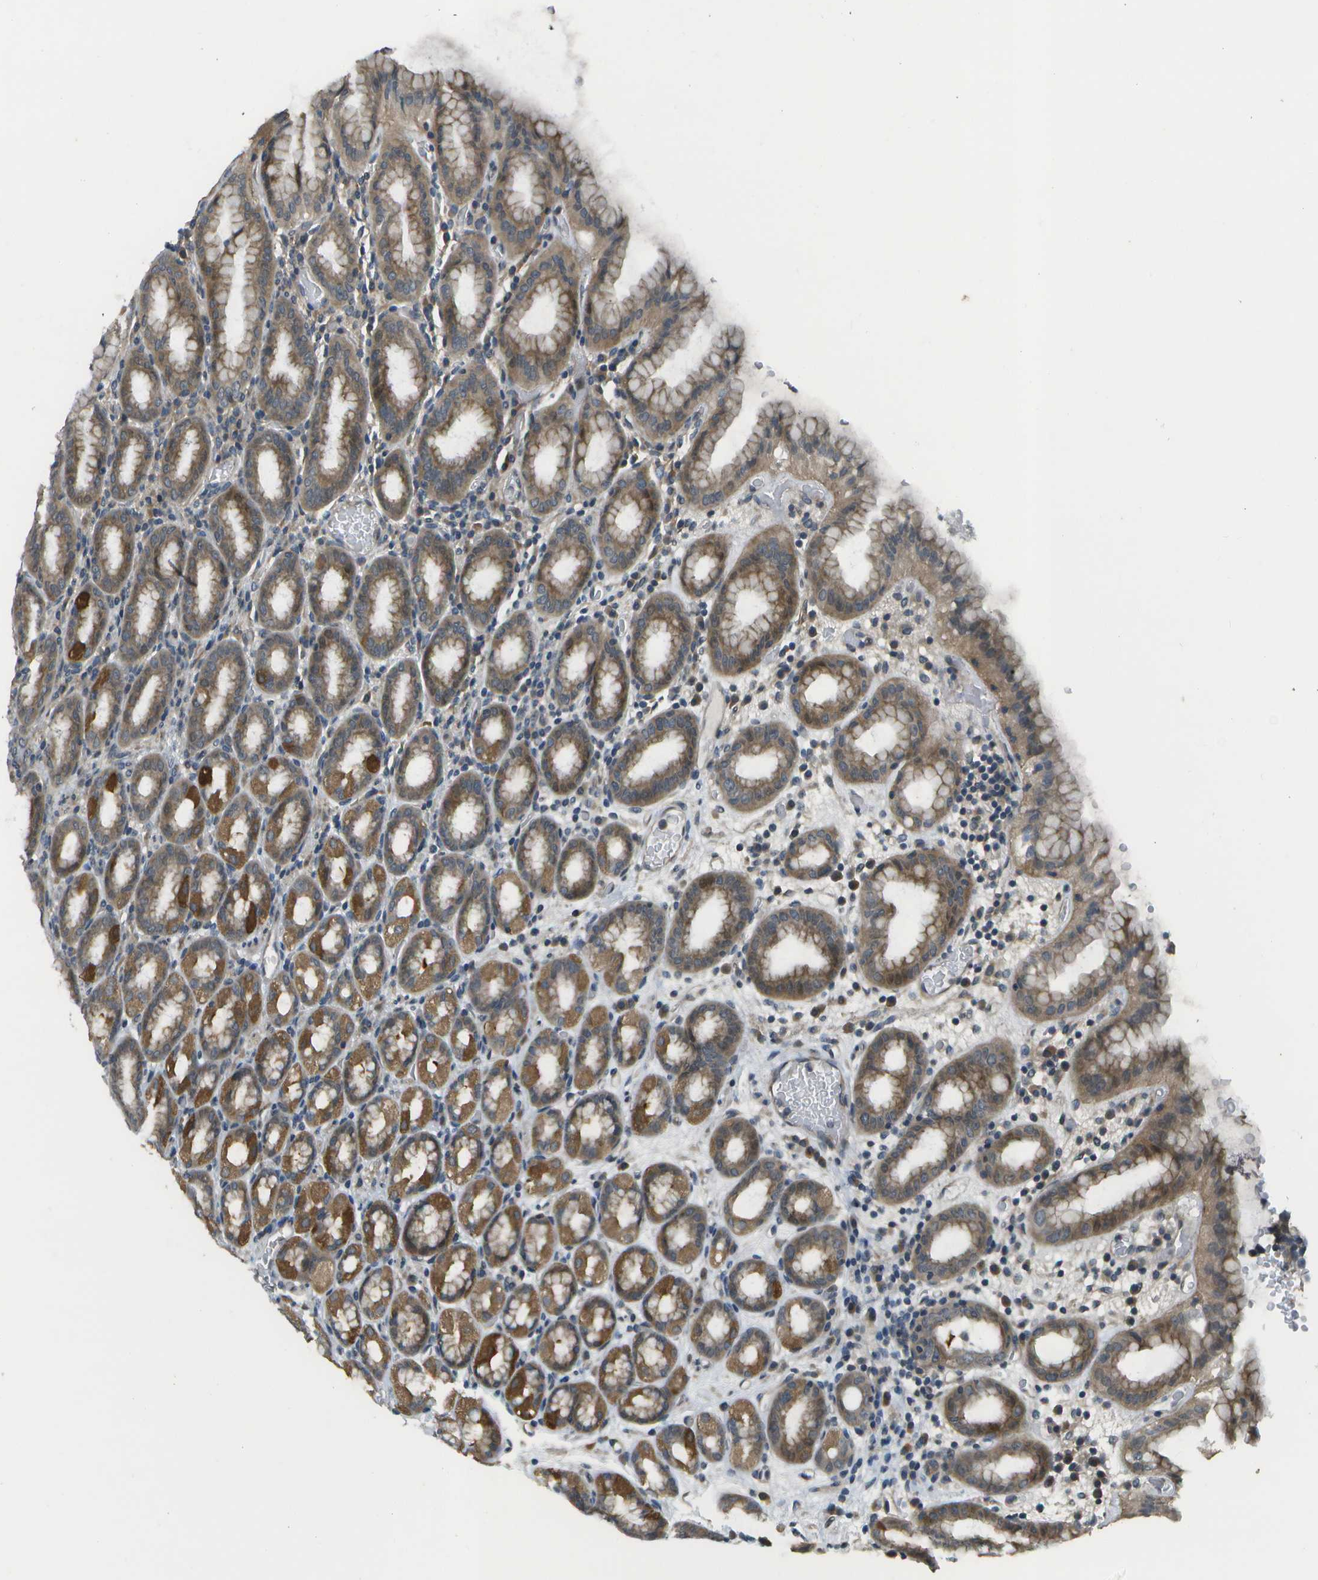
{"staining": {"intensity": "moderate", "quantity": ">75%", "location": "cytoplasmic/membranous"}, "tissue": "stomach", "cell_type": "Glandular cells", "image_type": "normal", "snomed": [{"axis": "morphology", "description": "Normal tissue, NOS"}, {"axis": "topography", "description": "Stomach, upper"}], "caption": "Stomach stained with immunohistochemistry demonstrates moderate cytoplasmic/membranous expression in approximately >75% of glandular cells.", "gene": "WNK2", "patient": {"sex": "male", "age": 68}}